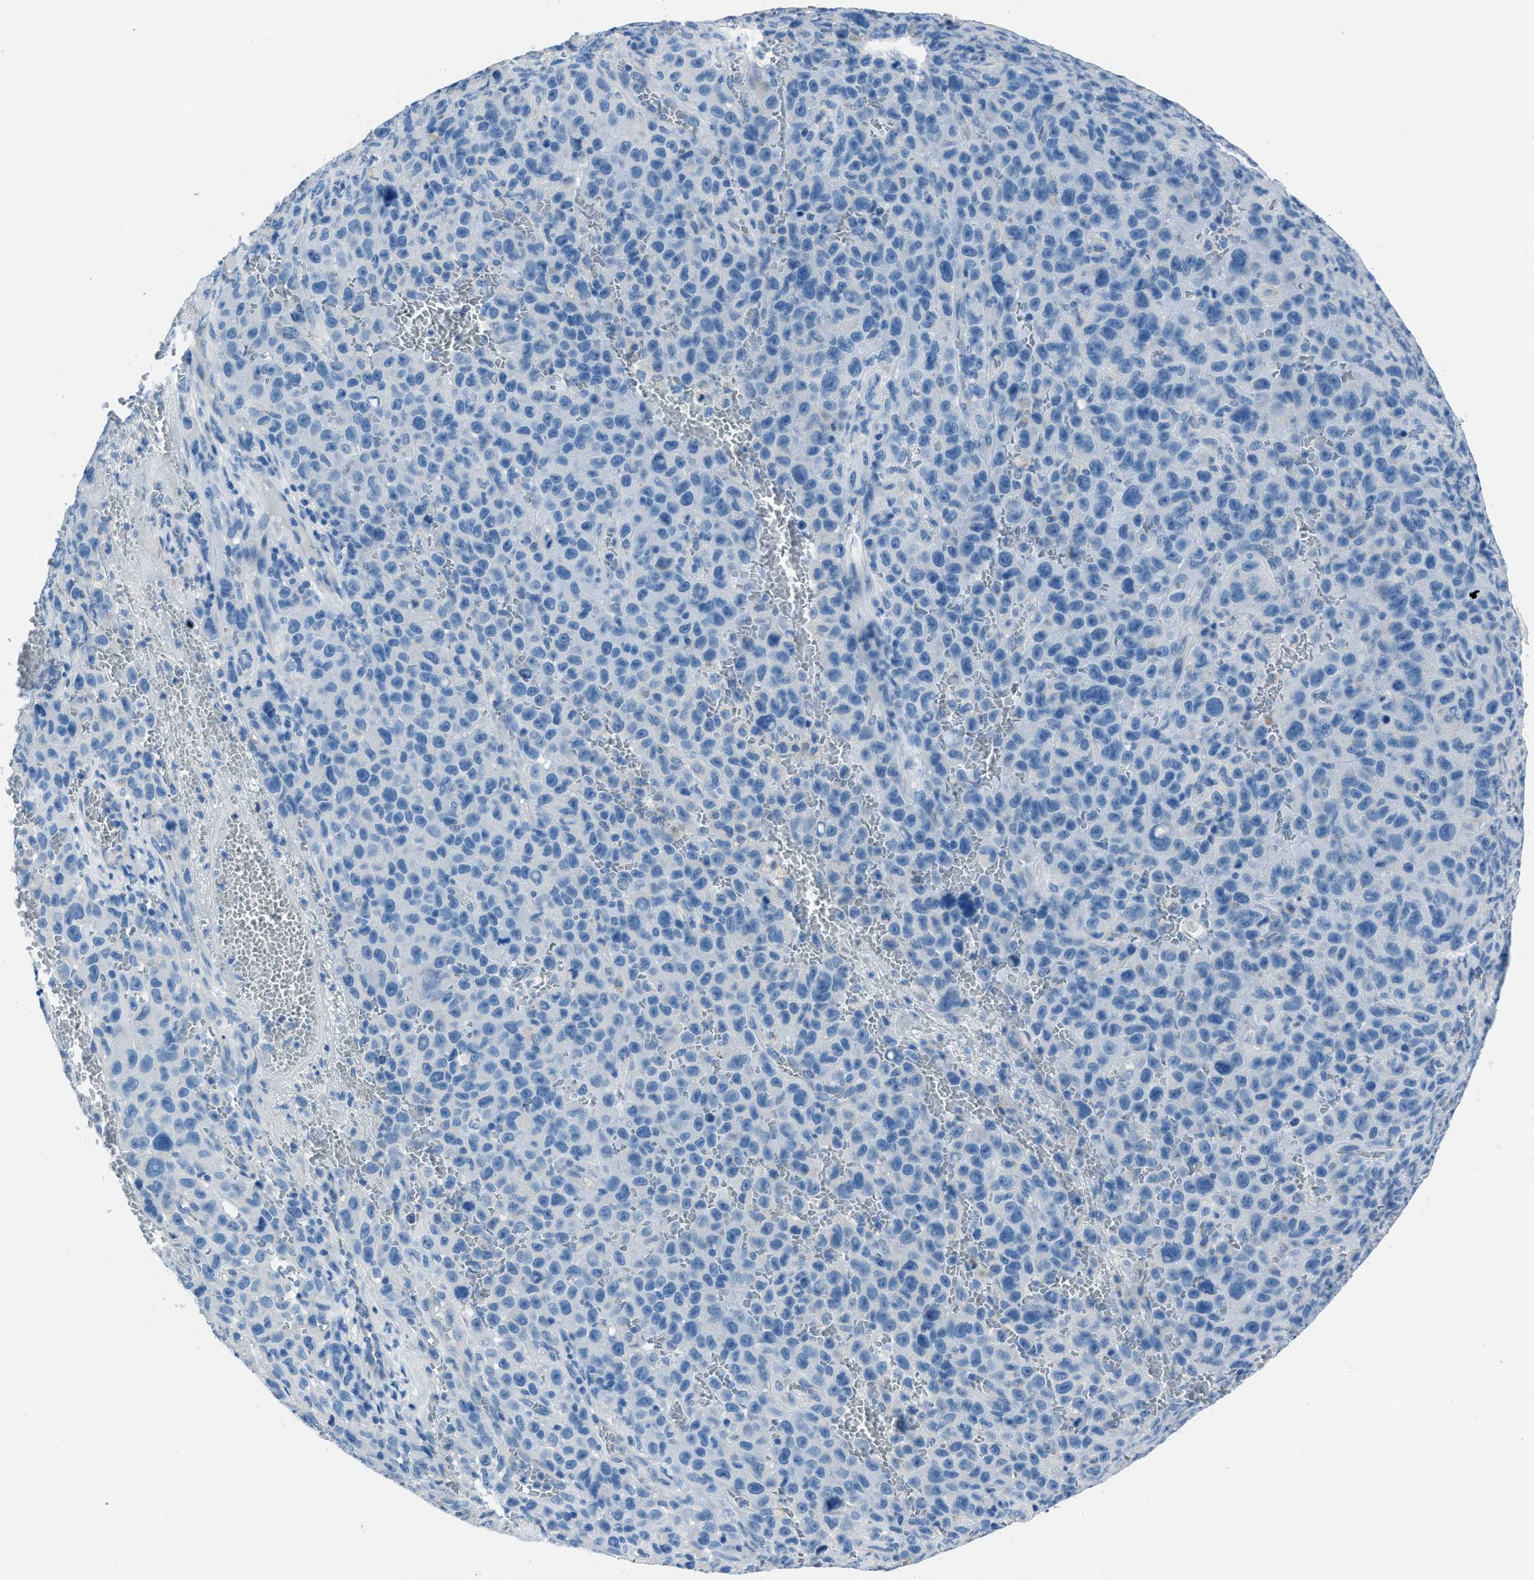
{"staining": {"intensity": "negative", "quantity": "none", "location": "none"}, "tissue": "melanoma", "cell_type": "Tumor cells", "image_type": "cancer", "snomed": [{"axis": "morphology", "description": "Malignant melanoma, NOS"}, {"axis": "topography", "description": "Skin"}], "caption": "This histopathology image is of melanoma stained with immunohistochemistry (IHC) to label a protein in brown with the nuclei are counter-stained blue. There is no staining in tumor cells. The staining was performed using DAB to visualize the protein expression in brown, while the nuclei were stained in blue with hematoxylin (Magnification: 20x).", "gene": "AMACR", "patient": {"sex": "female", "age": 82}}